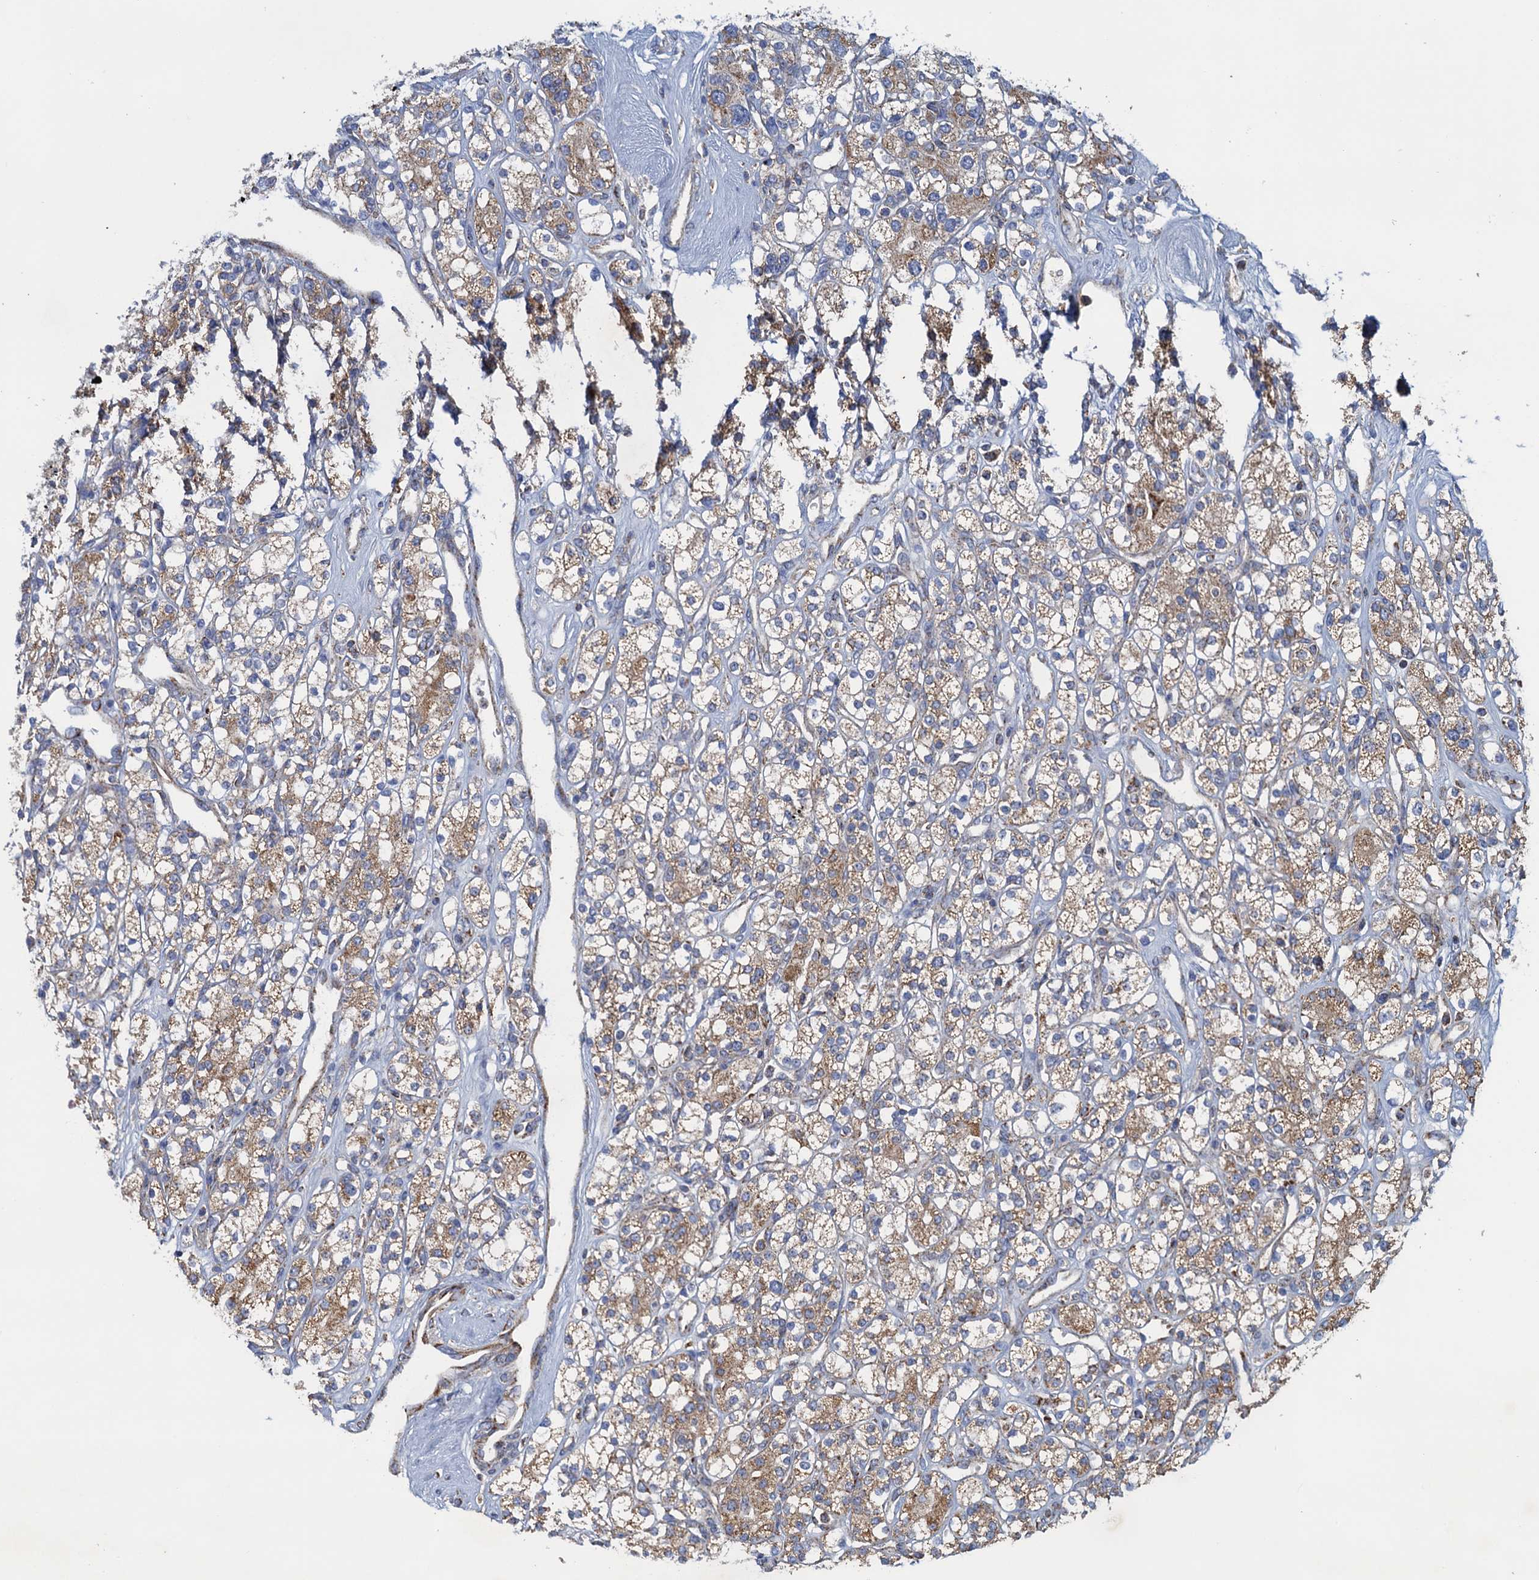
{"staining": {"intensity": "moderate", "quantity": ">75%", "location": "cytoplasmic/membranous"}, "tissue": "renal cancer", "cell_type": "Tumor cells", "image_type": "cancer", "snomed": [{"axis": "morphology", "description": "Adenocarcinoma, NOS"}, {"axis": "topography", "description": "Kidney"}], "caption": "Renal cancer (adenocarcinoma) was stained to show a protein in brown. There is medium levels of moderate cytoplasmic/membranous positivity in approximately >75% of tumor cells. The protein of interest is stained brown, and the nuclei are stained in blue (DAB IHC with brightfield microscopy, high magnification).", "gene": "GTPBP3", "patient": {"sex": "male", "age": 77}}